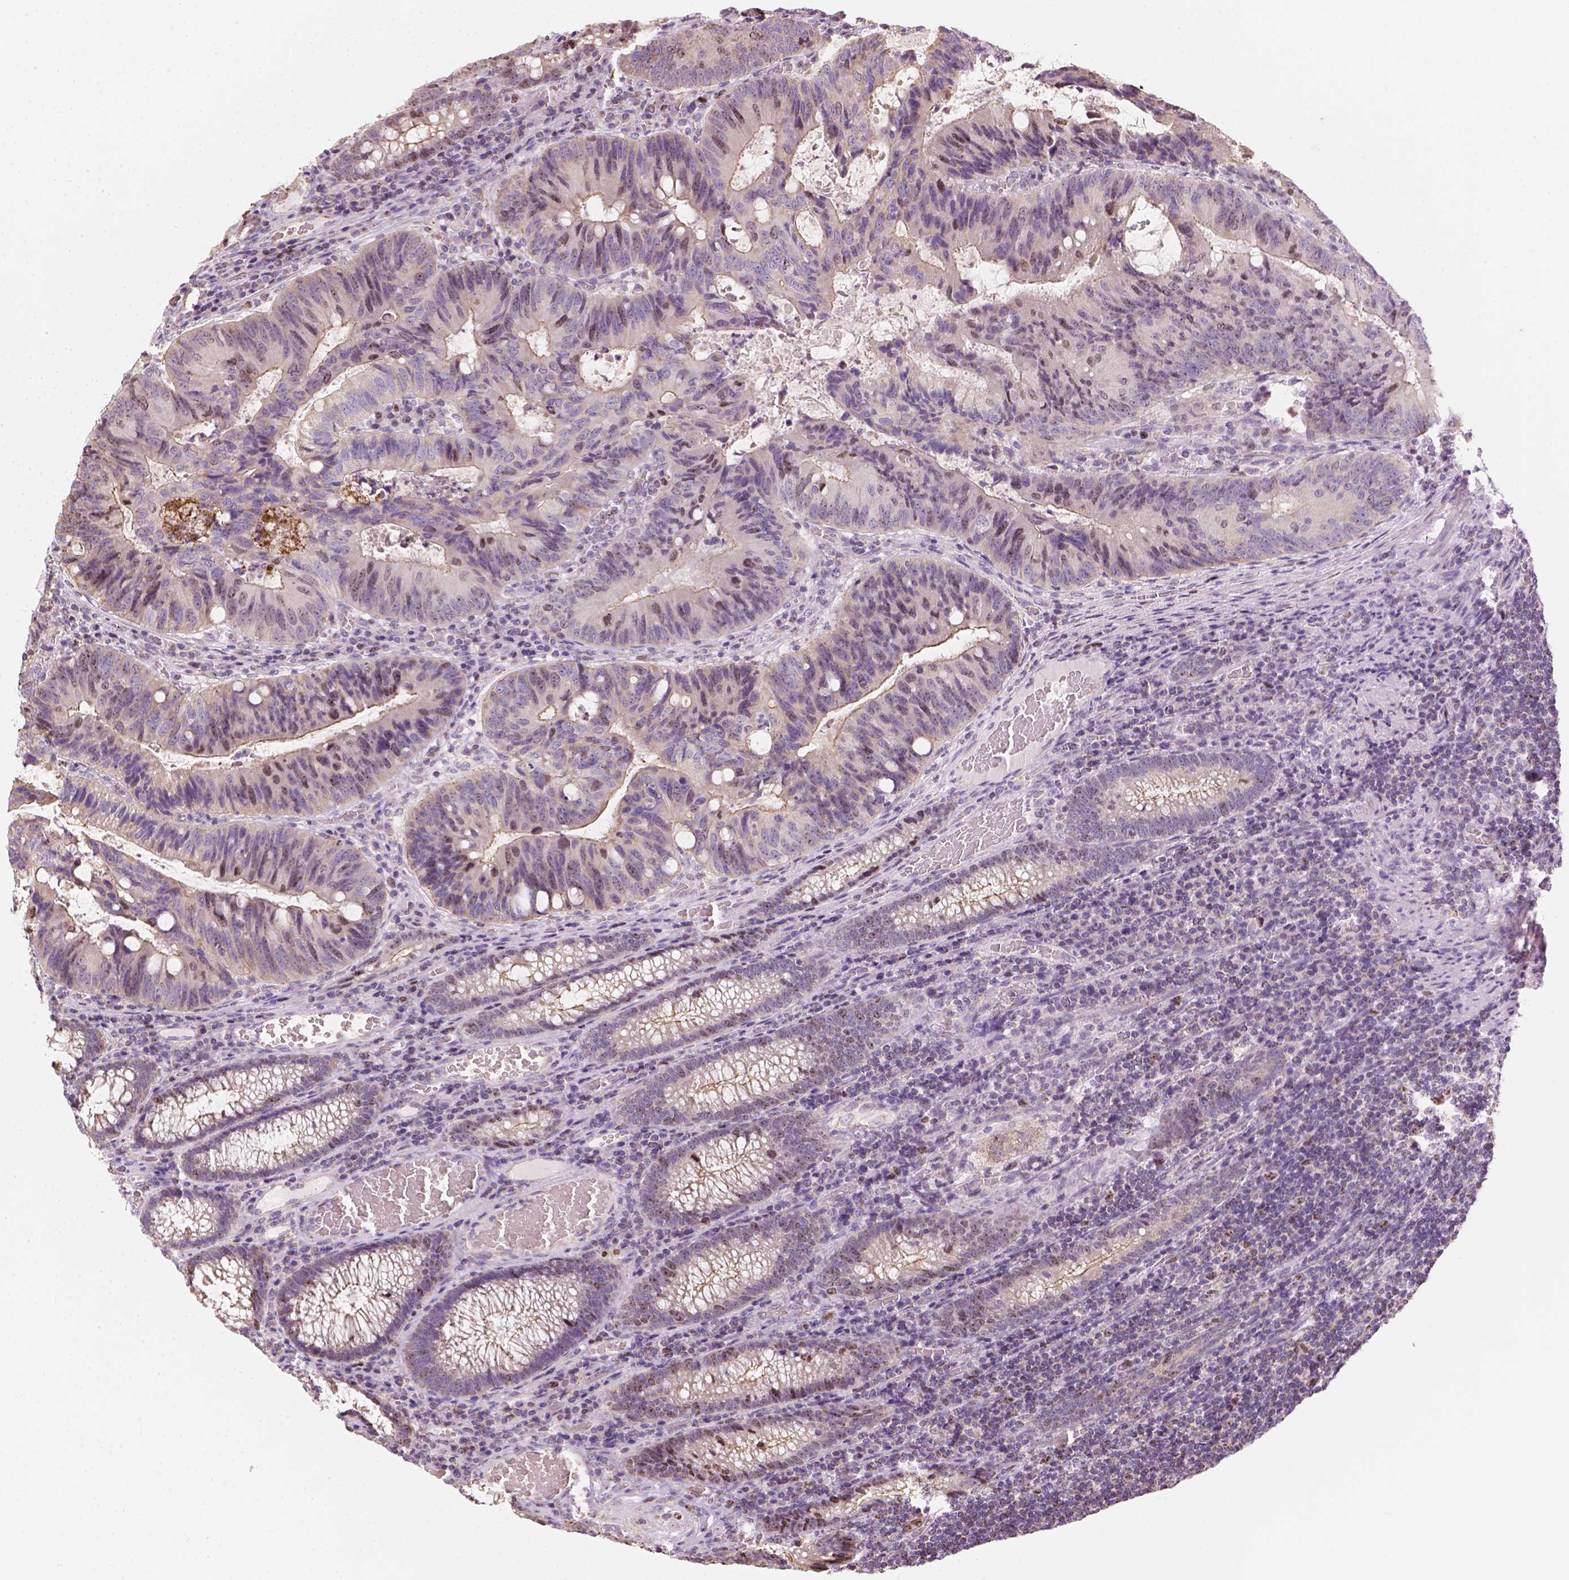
{"staining": {"intensity": "weak", "quantity": "<25%", "location": "cytoplasmic/membranous"}, "tissue": "colorectal cancer", "cell_type": "Tumor cells", "image_type": "cancer", "snomed": [{"axis": "morphology", "description": "Adenocarcinoma, NOS"}, {"axis": "topography", "description": "Colon"}], "caption": "Colorectal cancer (adenocarcinoma) was stained to show a protein in brown. There is no significant positivity in tumor cells.", "gene": "LCA5", "patient": {"sex": "male", "age": 67}}